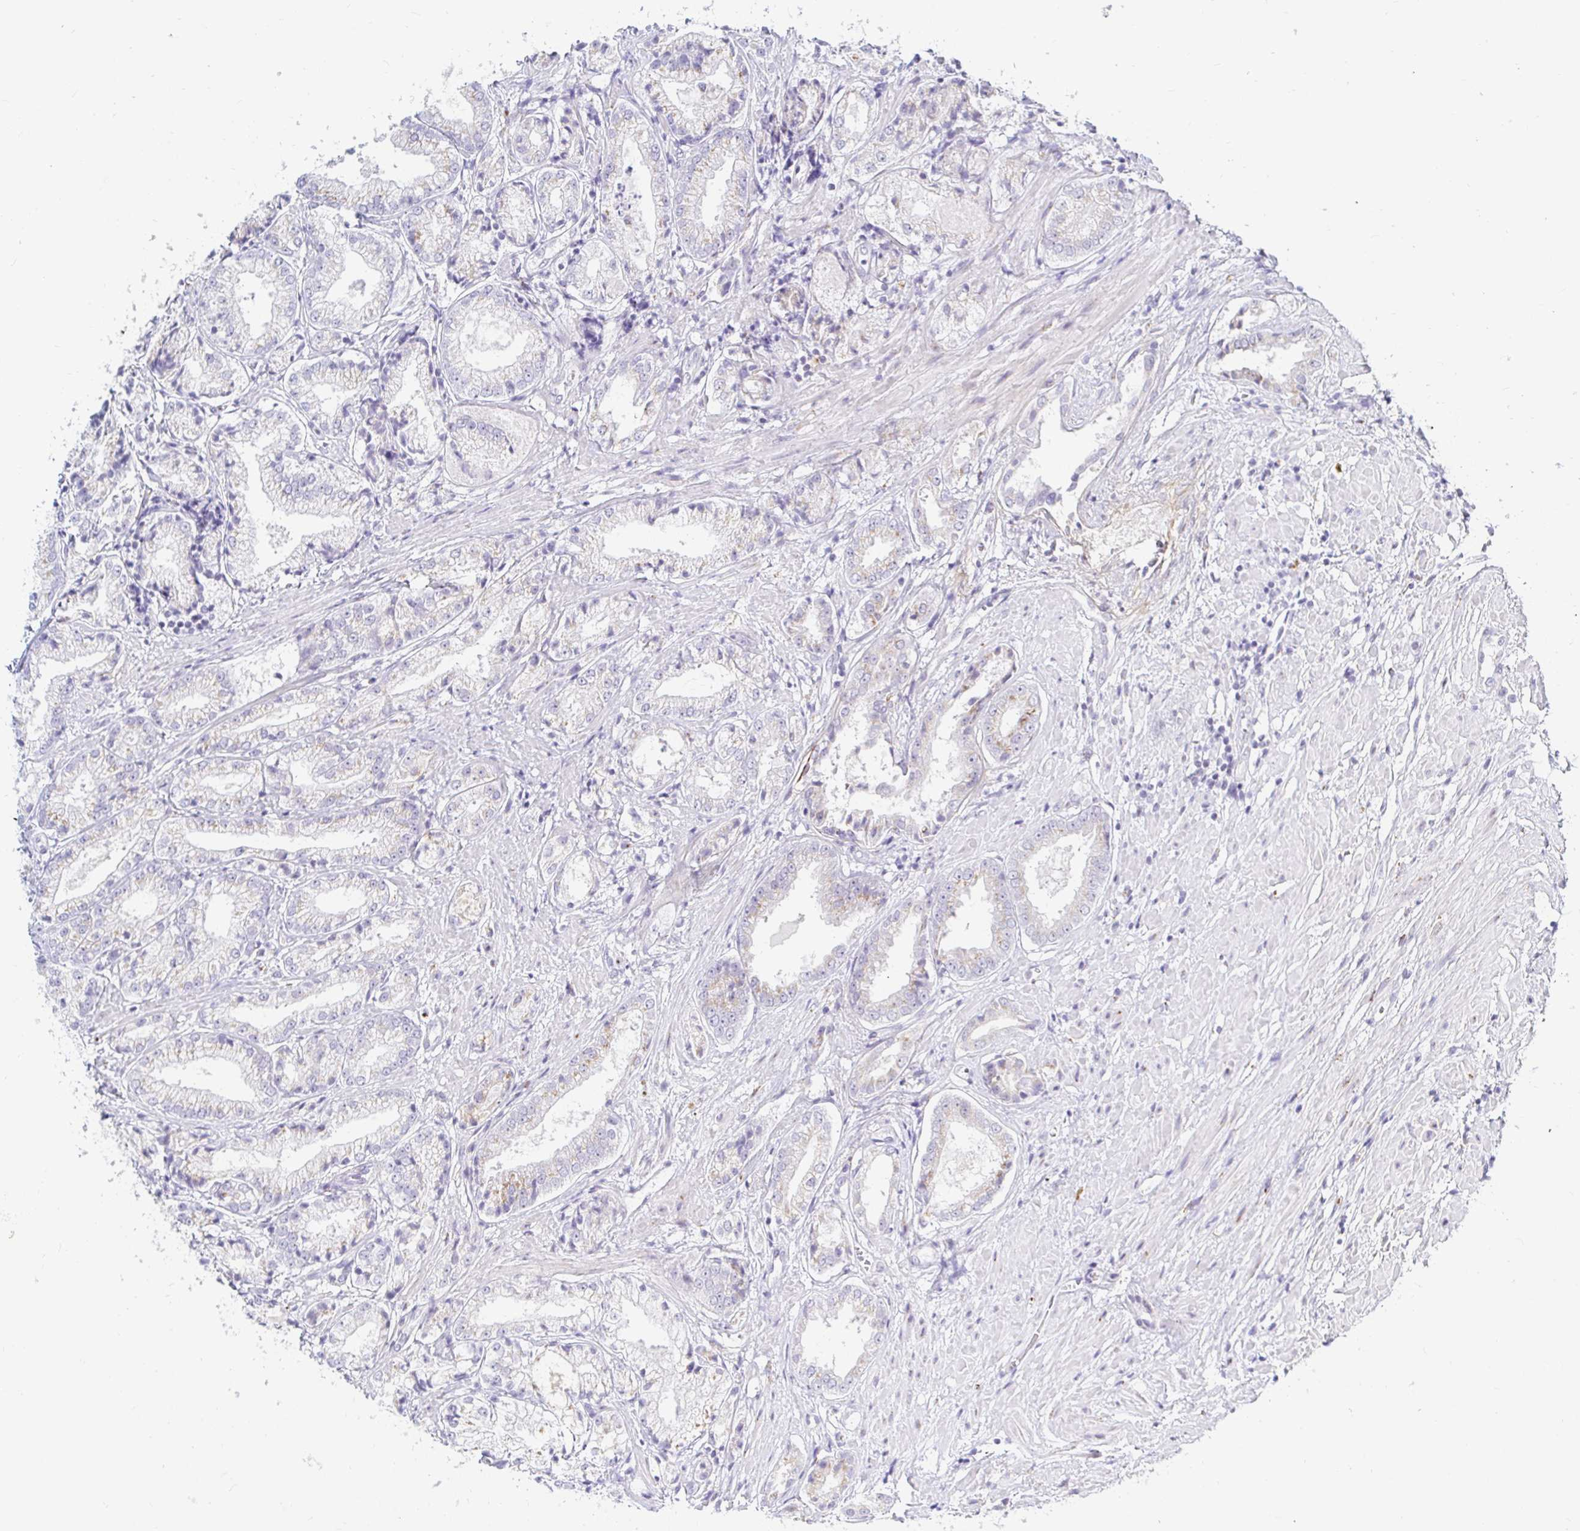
{"staining": {"intensity": "weak", "quantity": "<25%", "location": "cytoplasmic/membranous"}, "tissue": "prostate cancer", "cell_type": "Tumor cells", "image_type": "cancer", "snomed": [{"axis": "morphology", "description": "Adenocarcinoma, High grade"}, {"axis": "topography", "description": "Prostate"}], "caption": "This micrograph is of prostate adenocarcinoma (high-grade) stained with IHC to label a protein in brown with the nuclei are counter-stained blue. There is no positivity in tumor cells.", "gene": "OR51D1", "patient": {"sex": "male", "age": 61}}